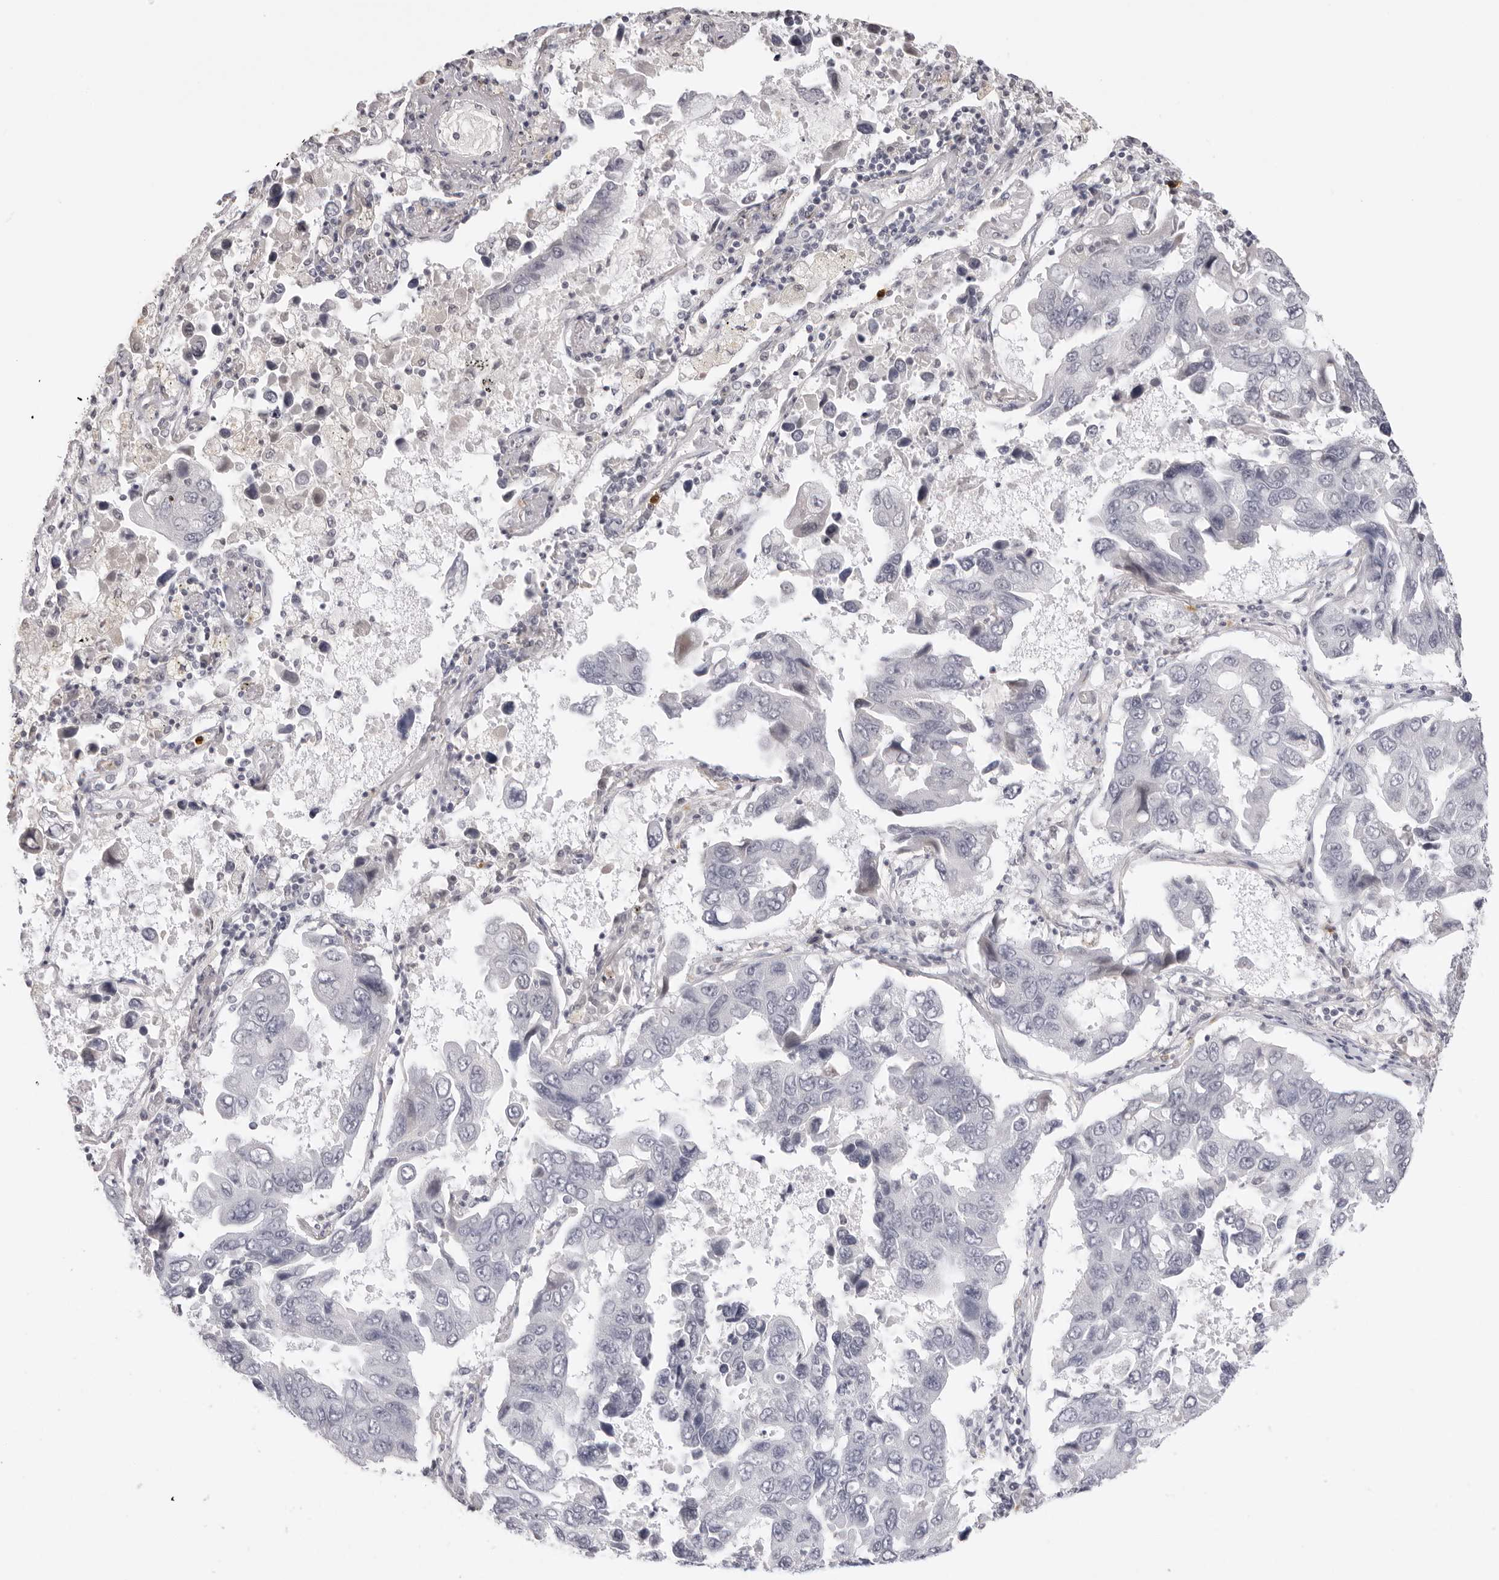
{"staining": {"intensity": "negative", "quantity": "none", "location": "none"}, "tissue": "lung cancer", "cell_type": "Tumor cells", "image_type": "cancer", "snomed": [{"axis": "morphology", "description": "Adenocarcinoma, NOS"}, {"axis": "topography", "description": "Lung"}], "caption": "Tumor cells show no significant protein staining in adenocarcinoma (lung).", "gene": "STRADB", "patient": {"sex": "male", "age": 64}}